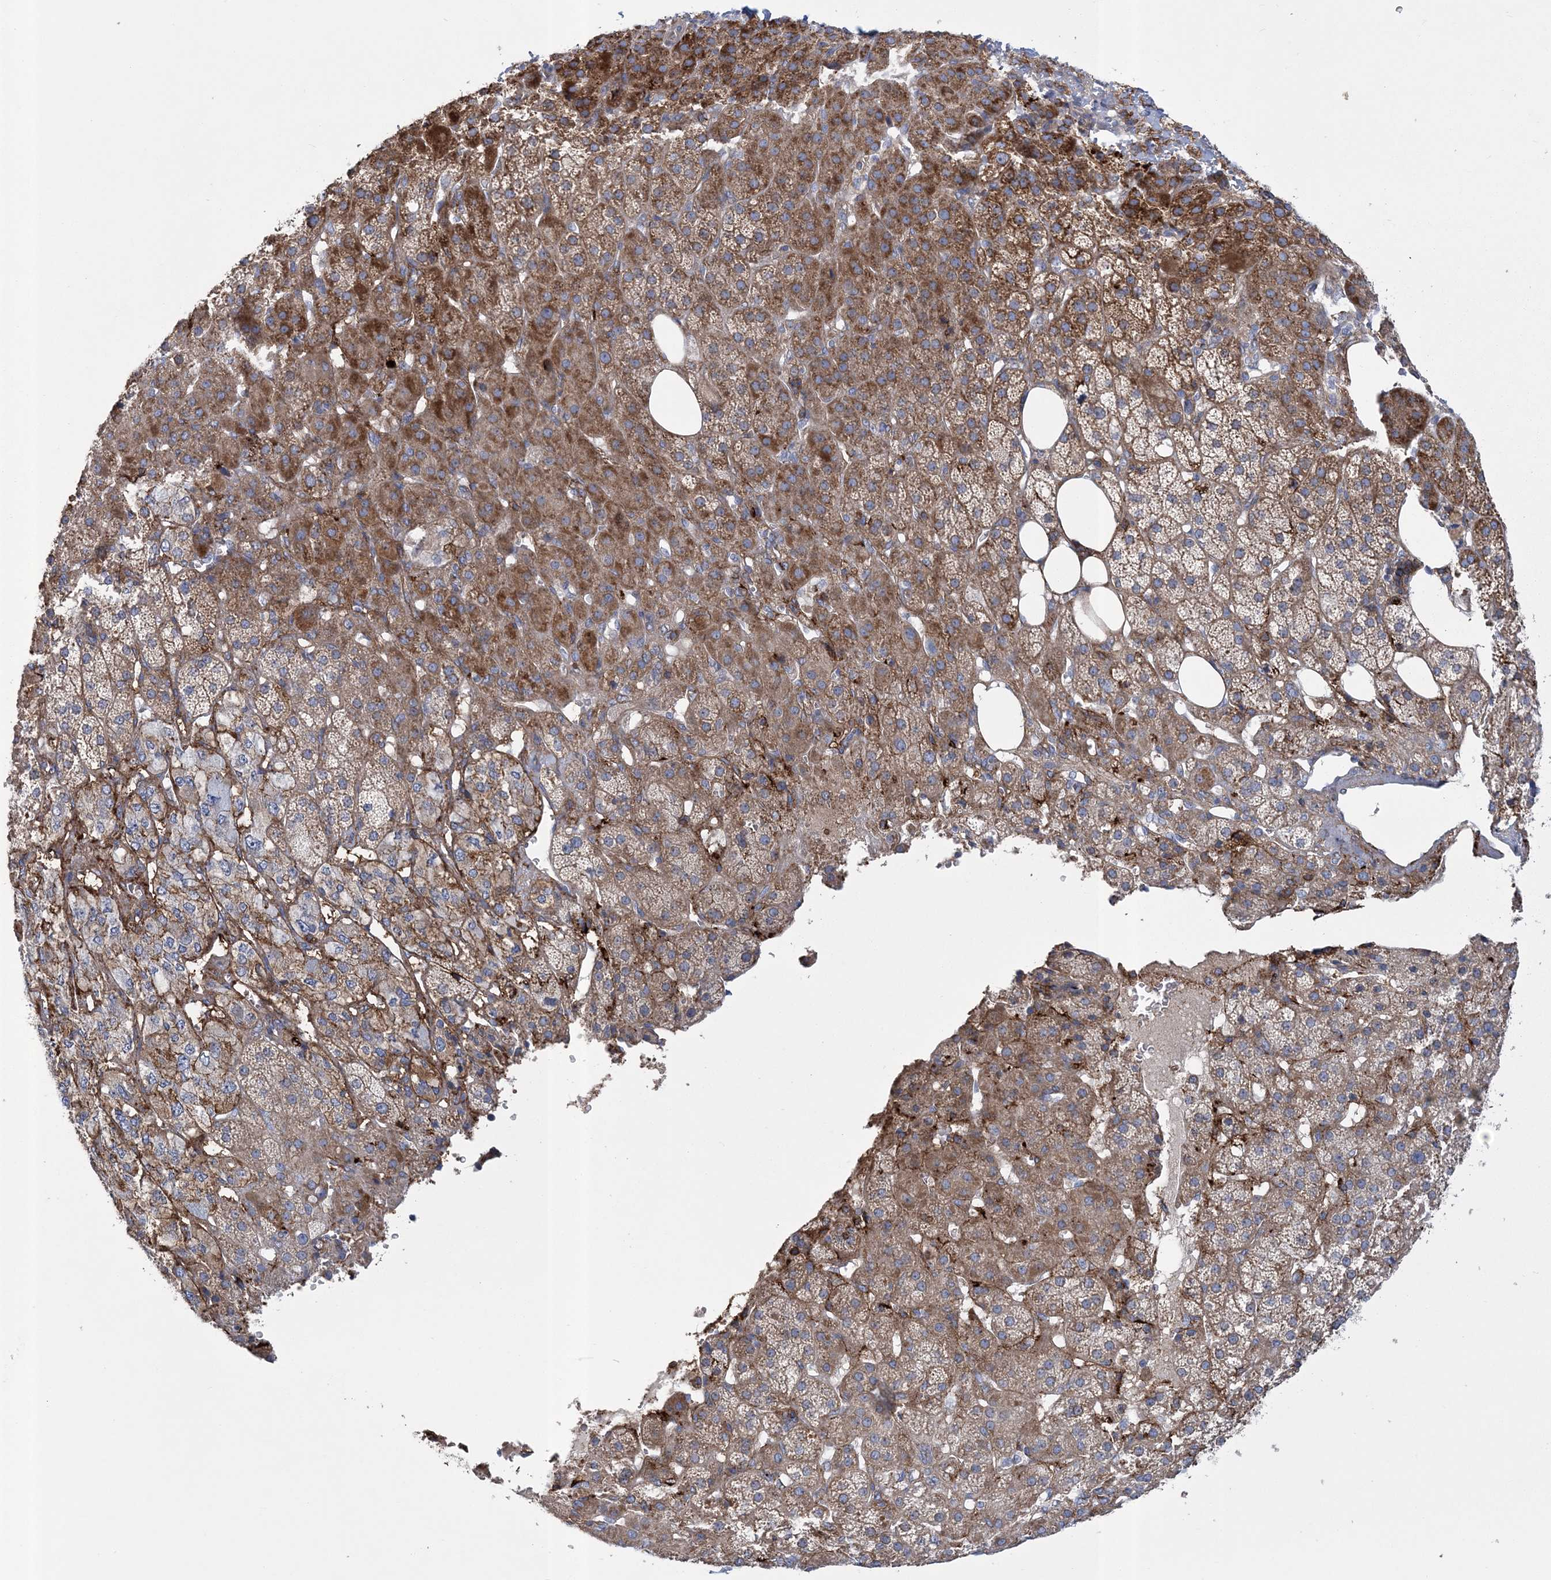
{"staining": {"intensity": "strong", "quantity": "25%-75%", "location": "cytoplasmic/membranous"}, "tissue": "adrenal gland", "cell_type": "Glandular cells", "image_type": "normal", "snomed": [{"axis": "morphology", "description": "Normal tissue, NOS"}, {"axis": "topography", "description": "Adrenal gland"}], "caption": "Glandular cells exhibit strong cytoplasmic/membranous expression in approximately 25%-75% of cells in normal adrenal gland. The staining was performed using DAB (3,3'-diaminobenzidine) to visualize the protein expression in brown, while the nuclei were stained in blue with hematoxylin (Magnification: 20x).", "gene": "ARSJ", "patient": {"sex": "female", "age": 57}}